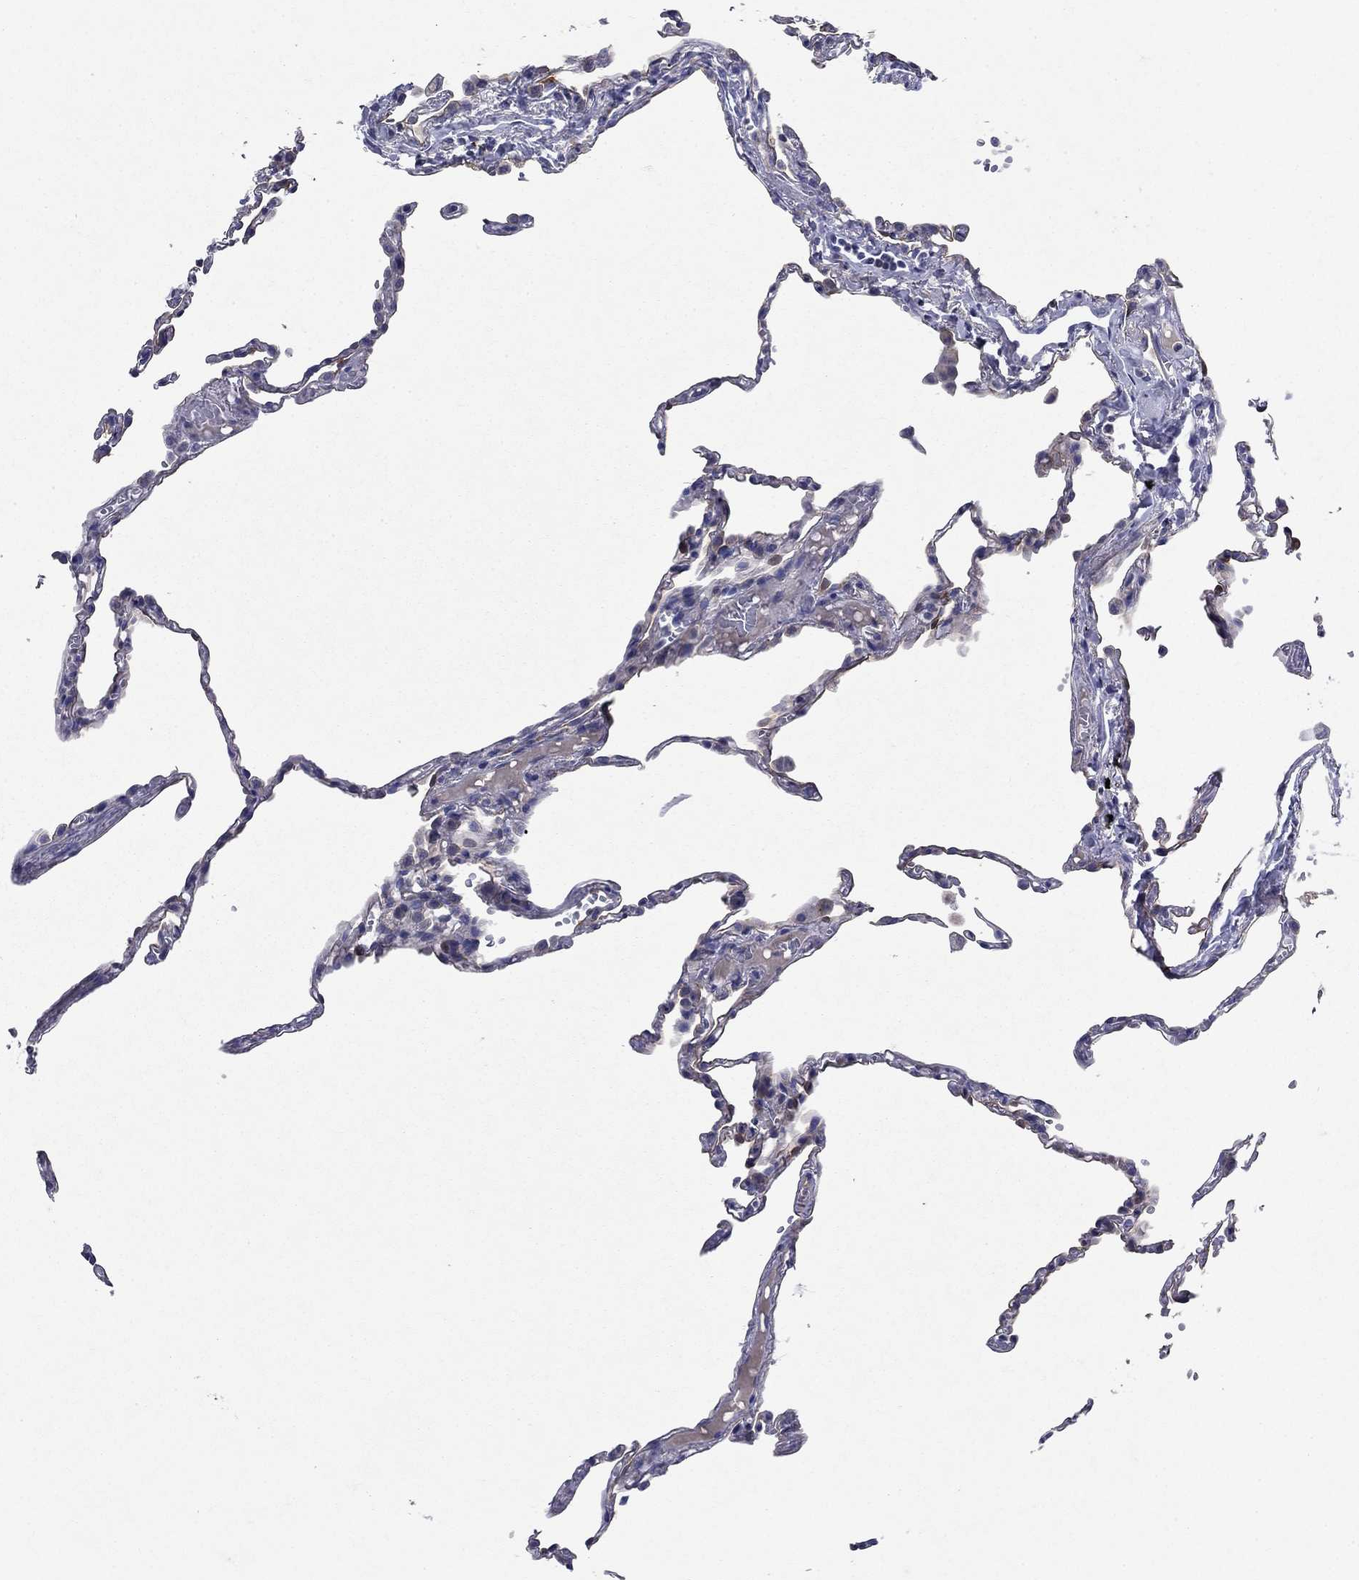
{"staining": {"intensity": "negative", "quantity": "none", "location": "none"}, "tissue": "lung", "cell_type": "Alveolar cells", "image_type": "normal", "snomed": [{"axis": "morphology", "description": "Normal tissue, NOS"}, {"axis": "topography", "description": "Lung"}], "caption": "This is an immunohistochemistry (IHC) image of benign lung. There is no positivity in alveolar cells.", "gene": "SULT2B1", "patient": {"sex": "male", "age": 78}}